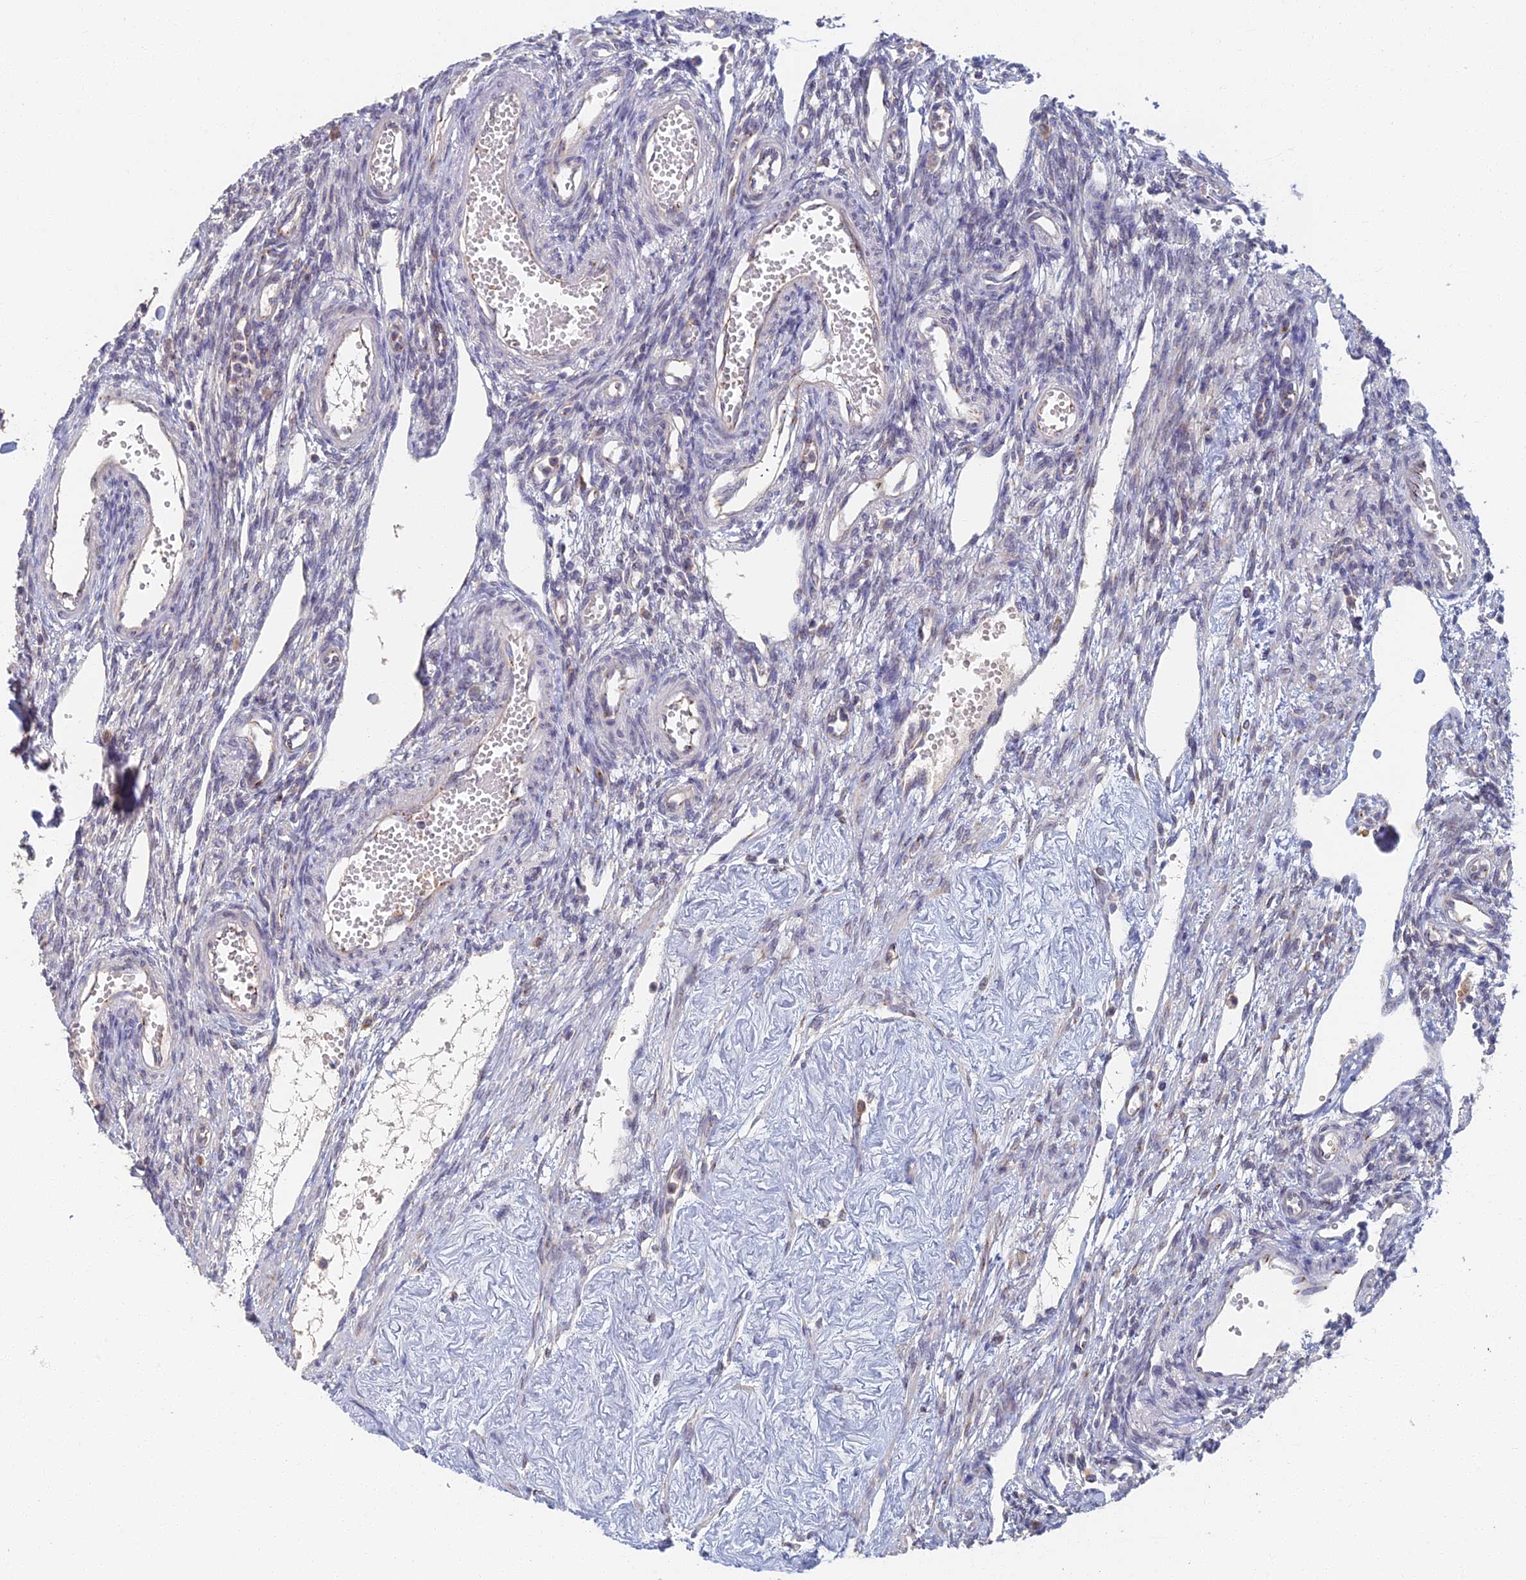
{"staining": {"intensity": "negative", "quantity": "none", "location": "none"}, "tissue": "ovary", "cell_type": "Ovarian stroma cells", "image_type": "normal", "snomed": [{"axis": "morphology", "description": "Normal tissue, NOS"}, {"axis": "morphology", "description": "Cyst, NOS"}, {"axis": "topography", "description": "Ovary"}], "caption": "Image shows no significant protein positivity in ovarian stroma cells of normal ovary. (IHC, brightfield microscopy, high magnification).", "gene": "GPATCH1", "patient": {"sex": "female", "age": 33}}